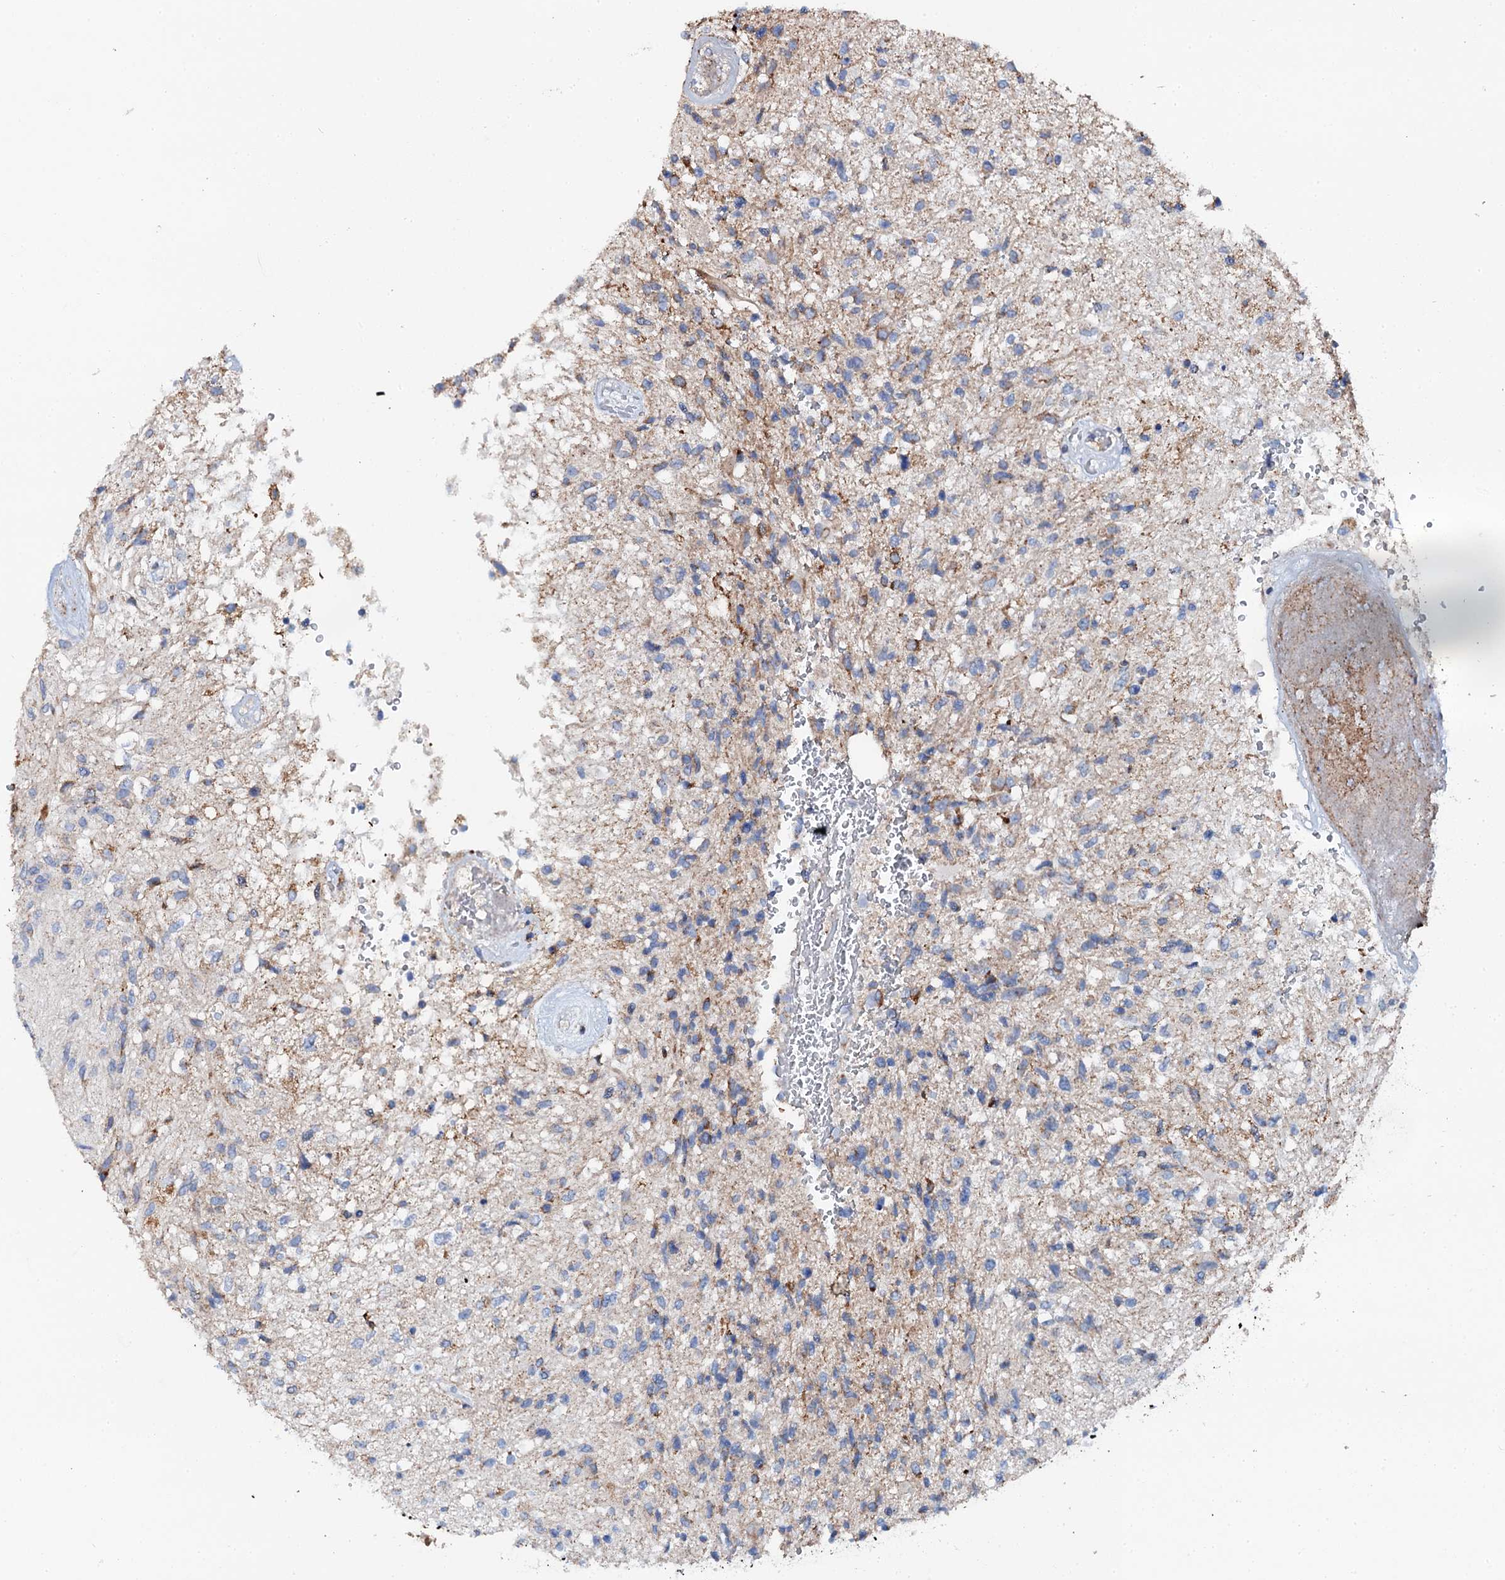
{"staining": {"intensity": "moderate", "quantity": "<25%", "location": "cytoplasmic/membranous"}, "tissue": "glioma", "cell_type": "Tumor cells", "image_type": "cancer", "snomed": [{"axis": "morphology", "description": "Glioma, malignant, High grade"}, {"axis": "topography", "description": "Brain"}], "caption": "Moderate cytoplasmic/membranous positivity for a protein is appreciated in approximately <25% of tumor cells of glioma using IHC.", "gene": "INTS10", "patient": {"sex": "male", "age": 56}}